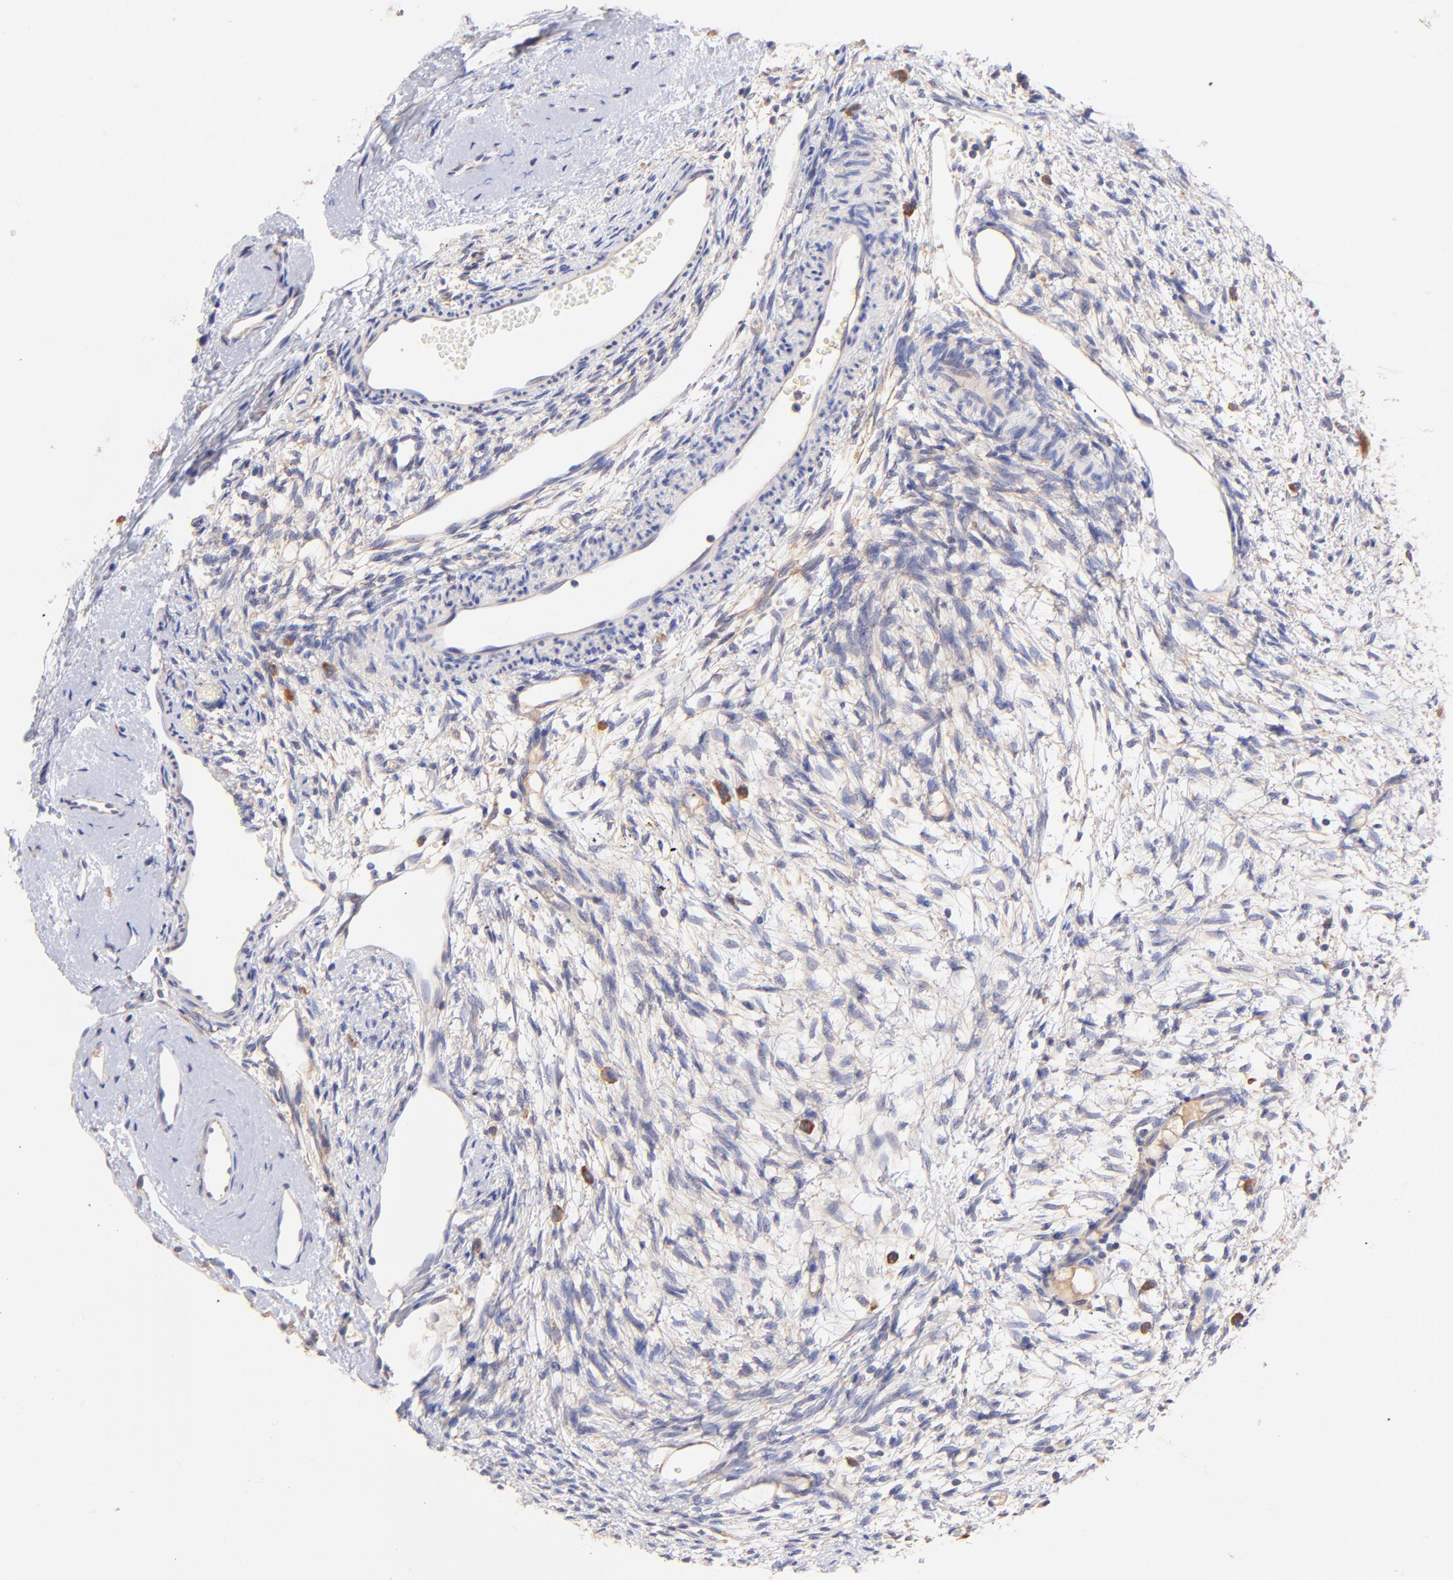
{"staining": {"intensity": "negative", "quantity": "none", "location": "none"}, "tissue": "ovary", "cell_type": "Follicle cells", "image_type": "normal", "snomed": [{"axis": "morphology", "description": "Normal tissue, NOS"}, {"axis": "topography", "description": "Ovary"}], "caption": "IHC of benign human ovary reveals no staining in follicle cells.", "gene": "RPL11", "patient": {"sex": "female", "age": 35}}